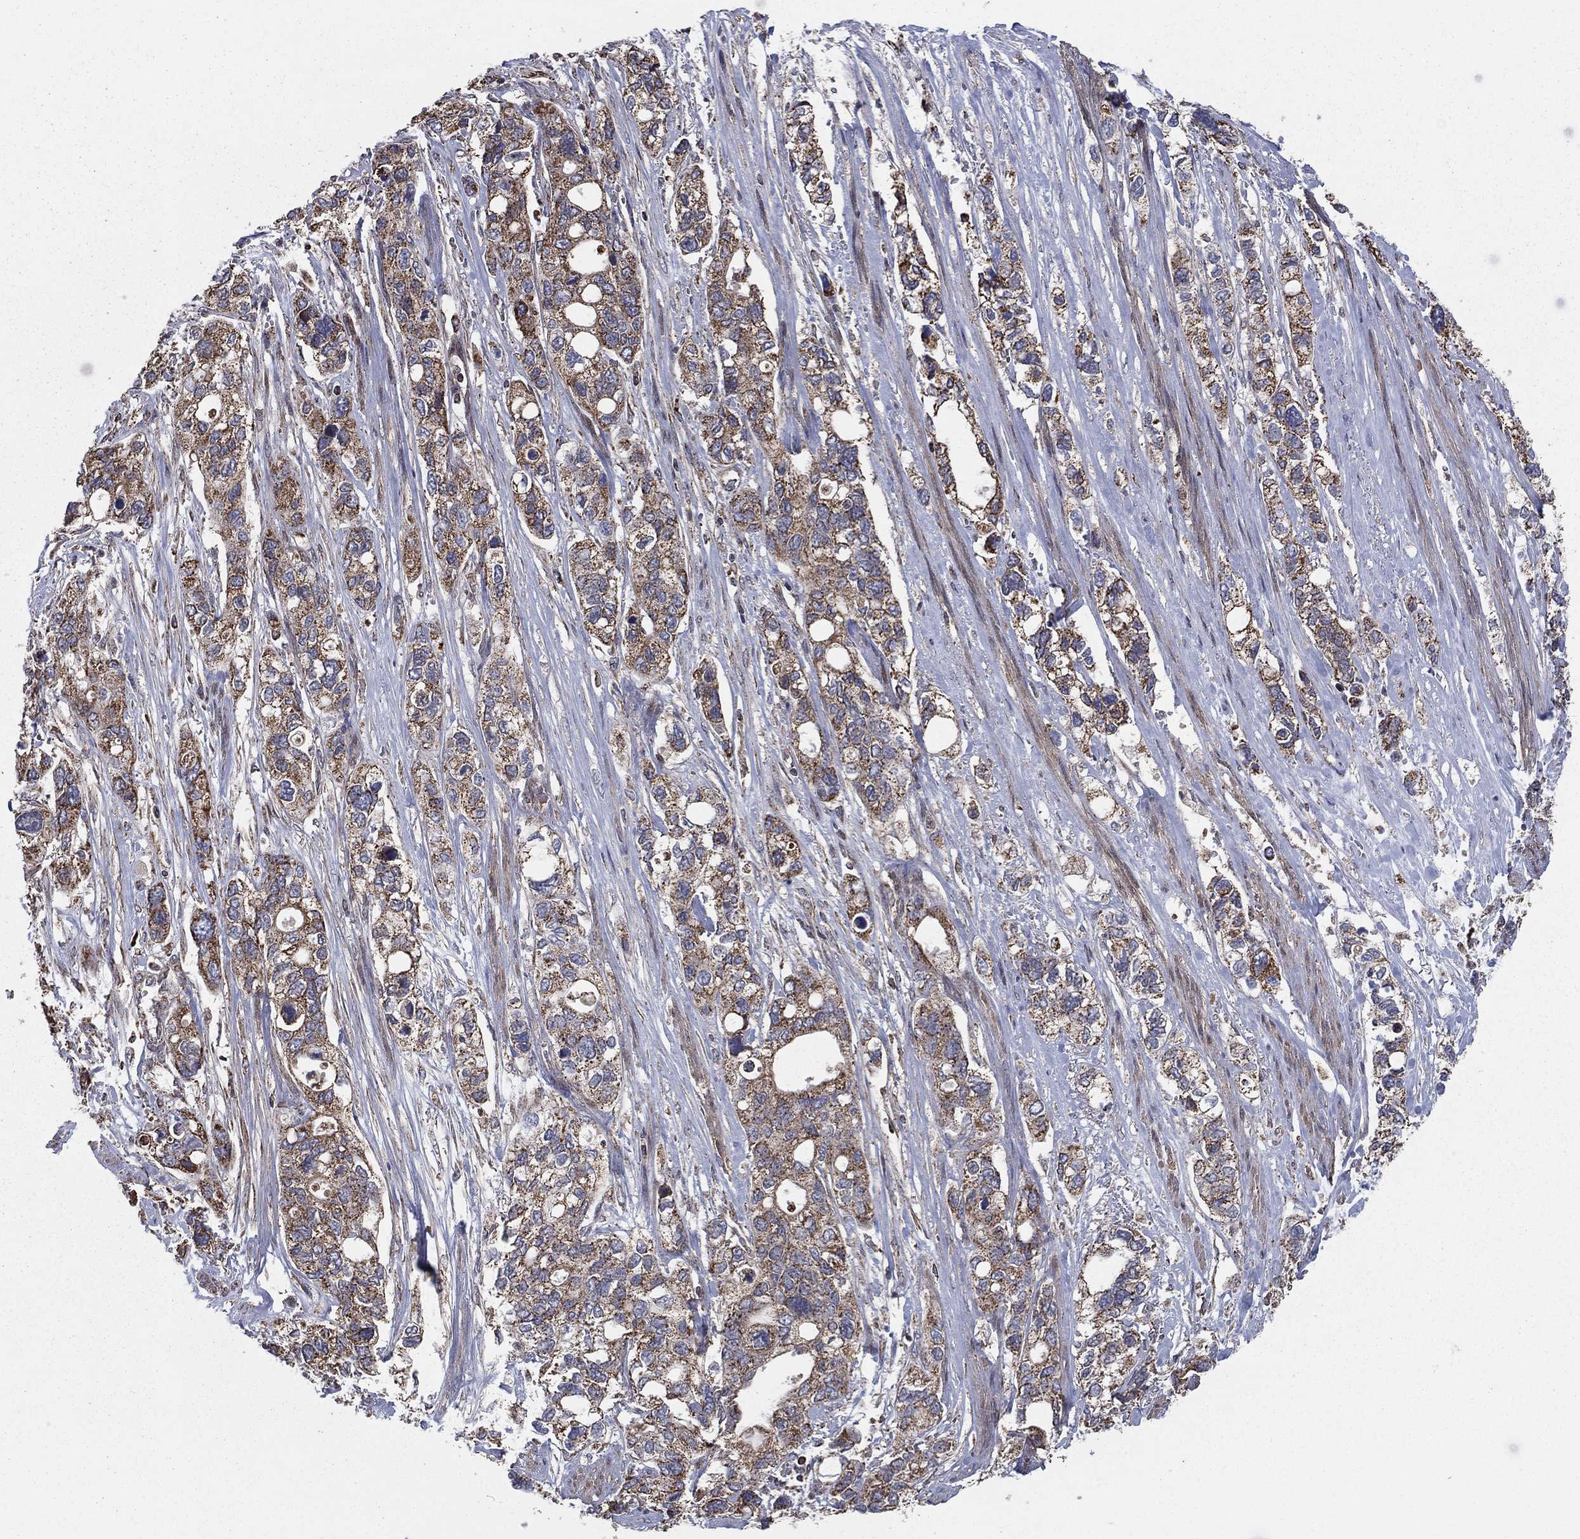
{"staining": {"intensity": "moderate", "quantity": ">75%", "location": "cytoplasmic/membranous"}, "tissue": "stomach cancer", "cell_type": "Tumor cells", "image_type": "cancer", "snomed": [{"axis": "morphology", "description": "Adenocarcinoma, NOS"}, {"axis": "topography", "description": "Stomach, upper"}], "caption": "Protein expression analysis of stomach adenocarcinoma exhibits moderate cytoplasmic/membranous positivity in approximately >75% of tumor cells.", "gene": "RIGI", "patient": {"sex": "female", "age": 81}}